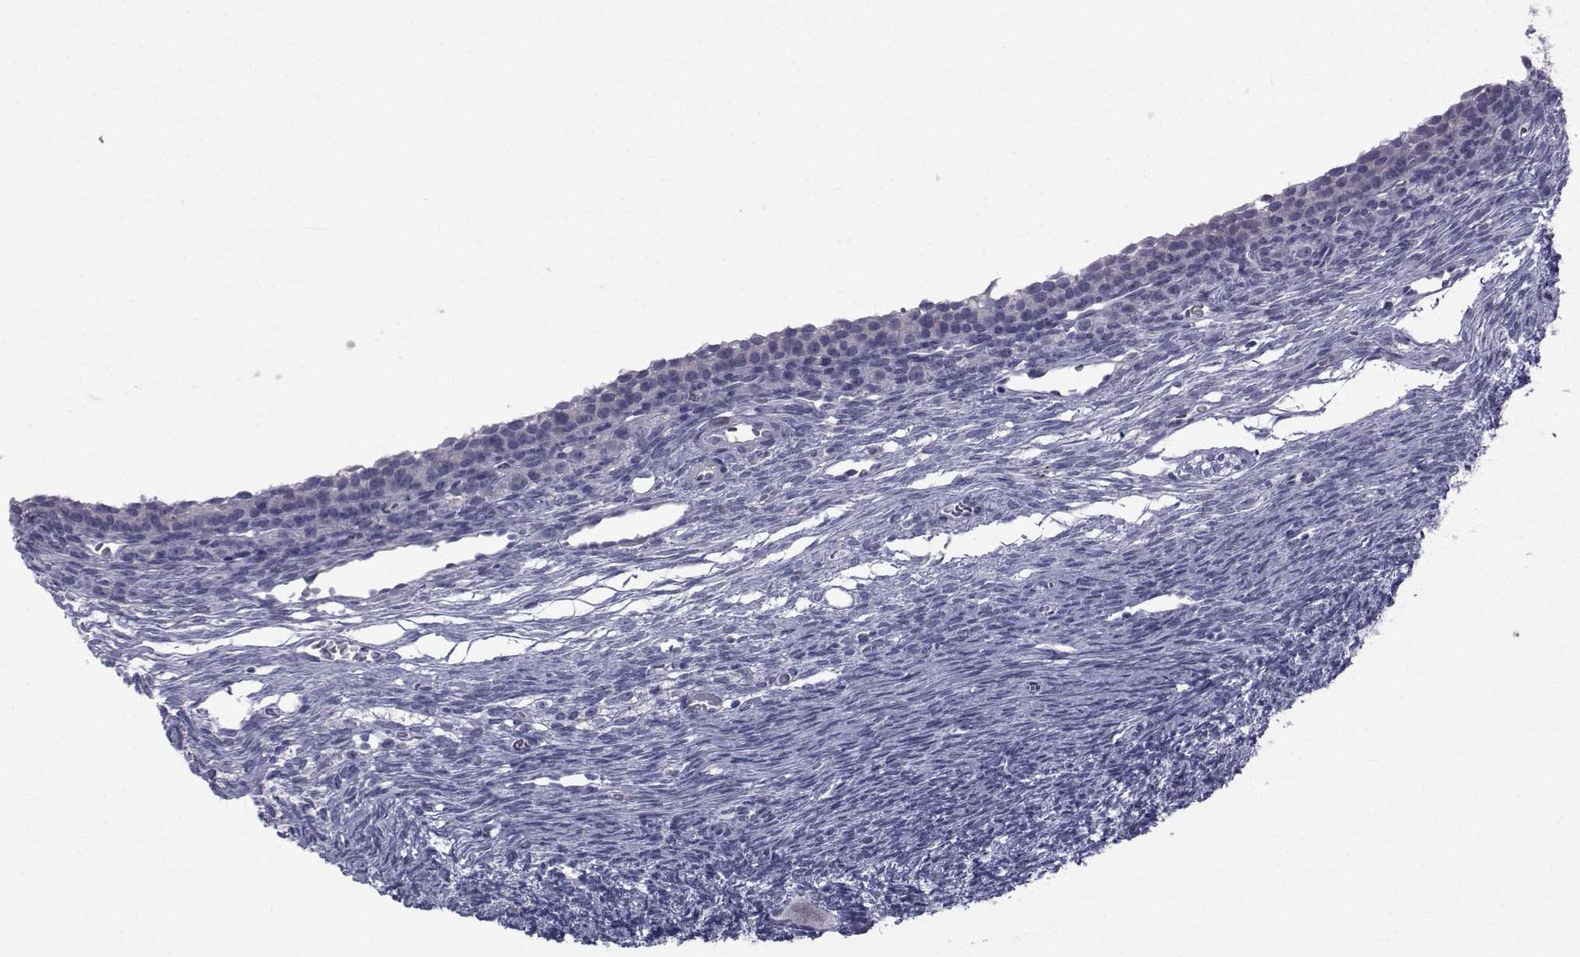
{"staining": {"intensity": "negative", "quantity": "none", "location": "none"}, "tissue": "ovary", "cell_type": "Ovarian stroma cells", "image_type": "normal", "snomed": [{"axis": "morphology", "description": "Normal tissue, NOS"}, {"axis": "topography", "description": "Ovary"}], "caption": "Protein analysis of unremarkable ovary demonstrates no significant positivity in ovarian stroma cells. The staining is performed using DAB (3,3'-diaminobenzidine) brown chromogen with nuclei counter-stained in using hematoxylin.", "gene": "PAX2", "patient": {"sex": "female", "age": 27}}